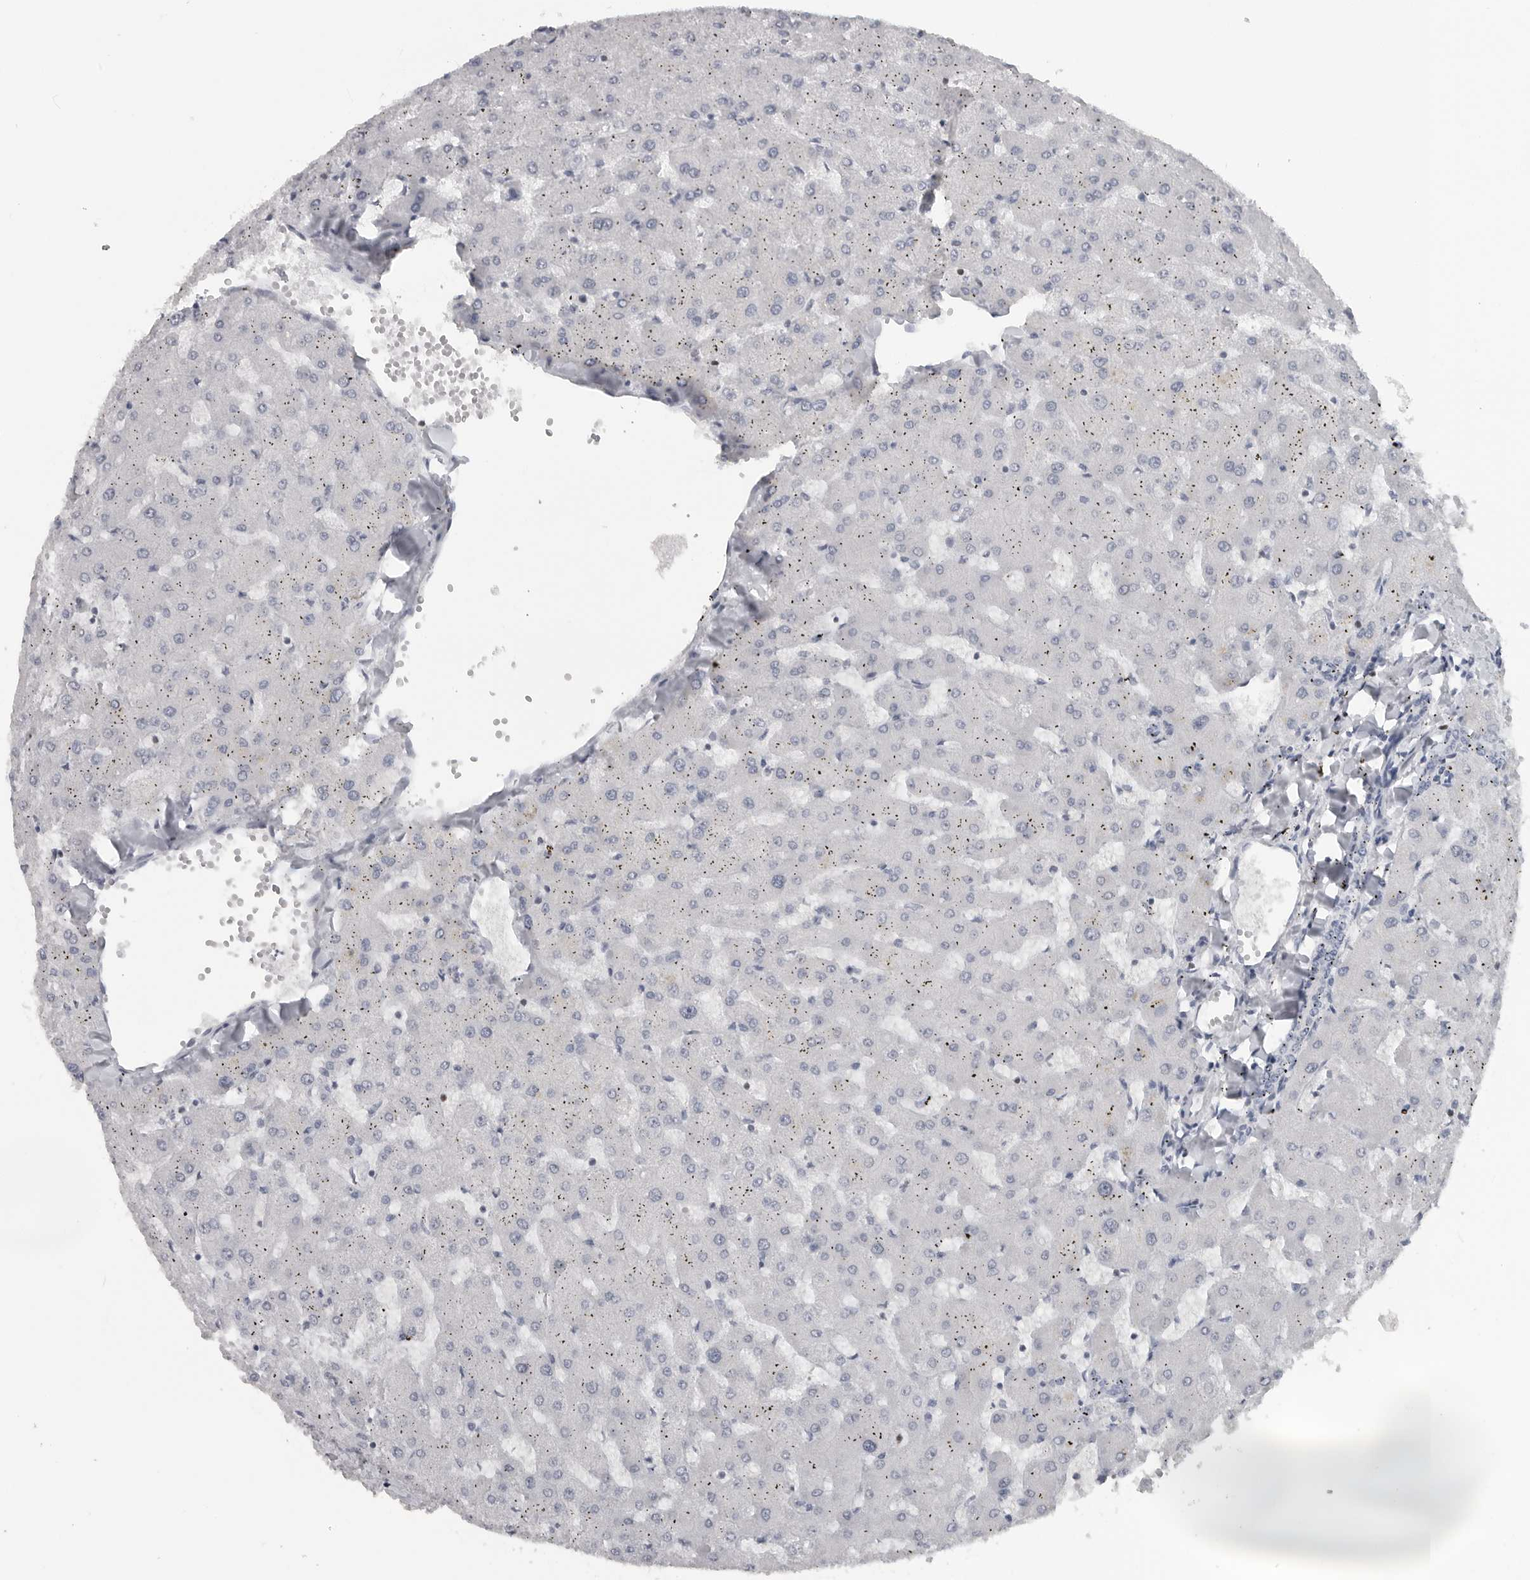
{"staining": {"intensity": "negative", "quantity": "none", "location": "none"}, "tissue": "liver", "cell_type": "Cholangiocytes", "image_type": "normal", "snomed": [{"axis": "morphology", "description": "Normal tissue, NOS"}, {"axis": "topography", "description": "Liver"}], "caption": "Immunohistochemistry of unremarkable human liver demonstrates no staining in cholangiocytes.", "gene": "SATB2", "patient": {"sex": "female", "age": 63}}